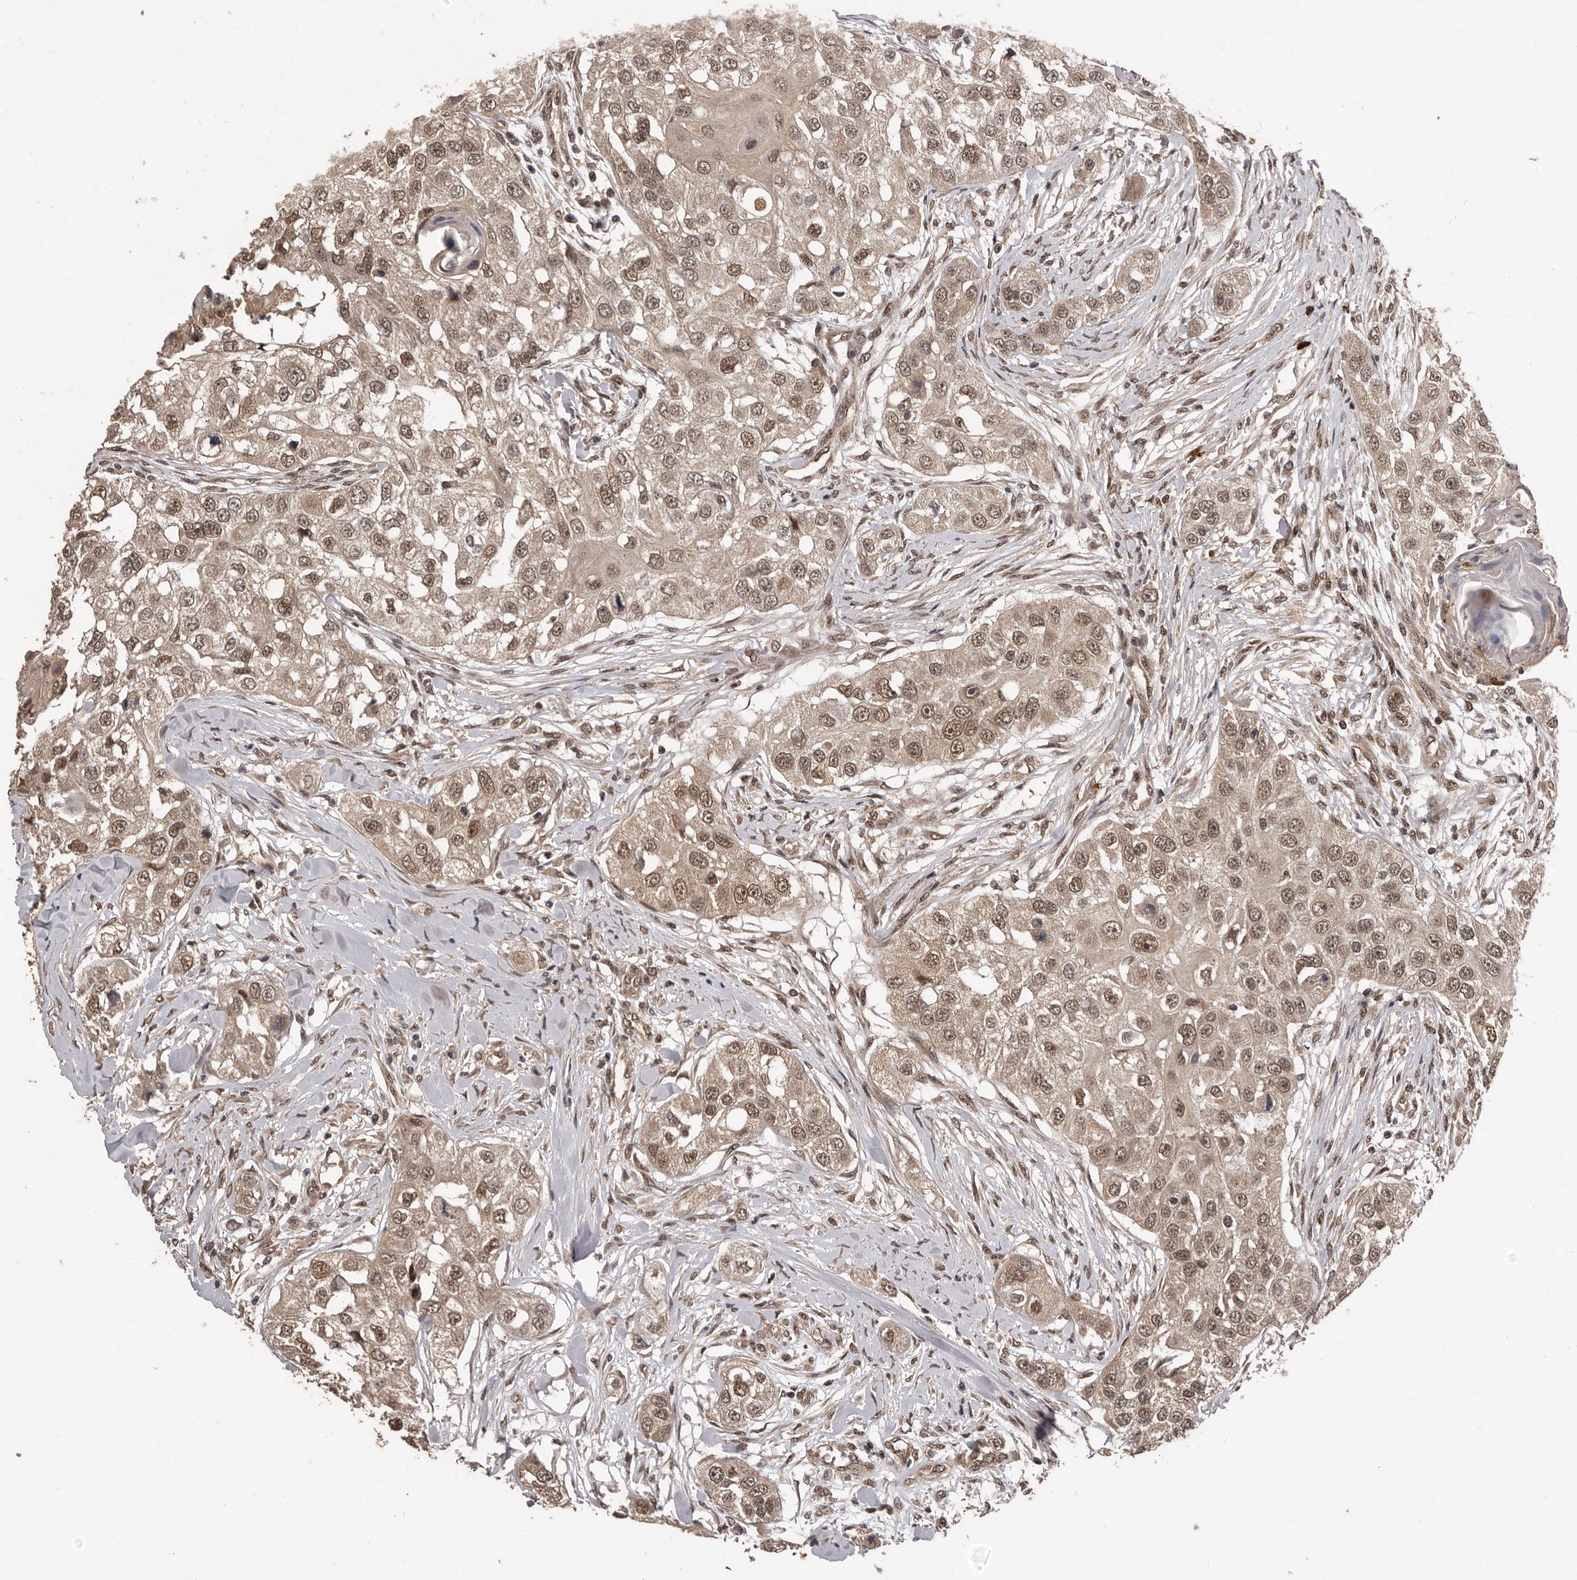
{"staining": {"intensity": "moderate", "quantity": ">75%", "location": "cytoplasmic/membranous,nuclear"}, "tissue": "head and neck cancer", "cell_type": "Tumor cells", "image_type": "cancer", "snomed": [{"axis": "morphology", "description": "Normal tissue, NOS"}, {"axis": "morphology", "description": "Squamous cell carcinoma, NOS"}, {"axis": "topography", "description": "Skeletal muscle"}, {"axis": "topography", "description": "Head-Neck"}], "caption": "Brown immunohistochemical staining in human head and neck cancer demonstrates moderate cytoplasmic/membranous and nuclear positivity in approximately >75% of tumor cells.", "gene": "VPS37A", "patient": {"sex": "male", "age": 51}}